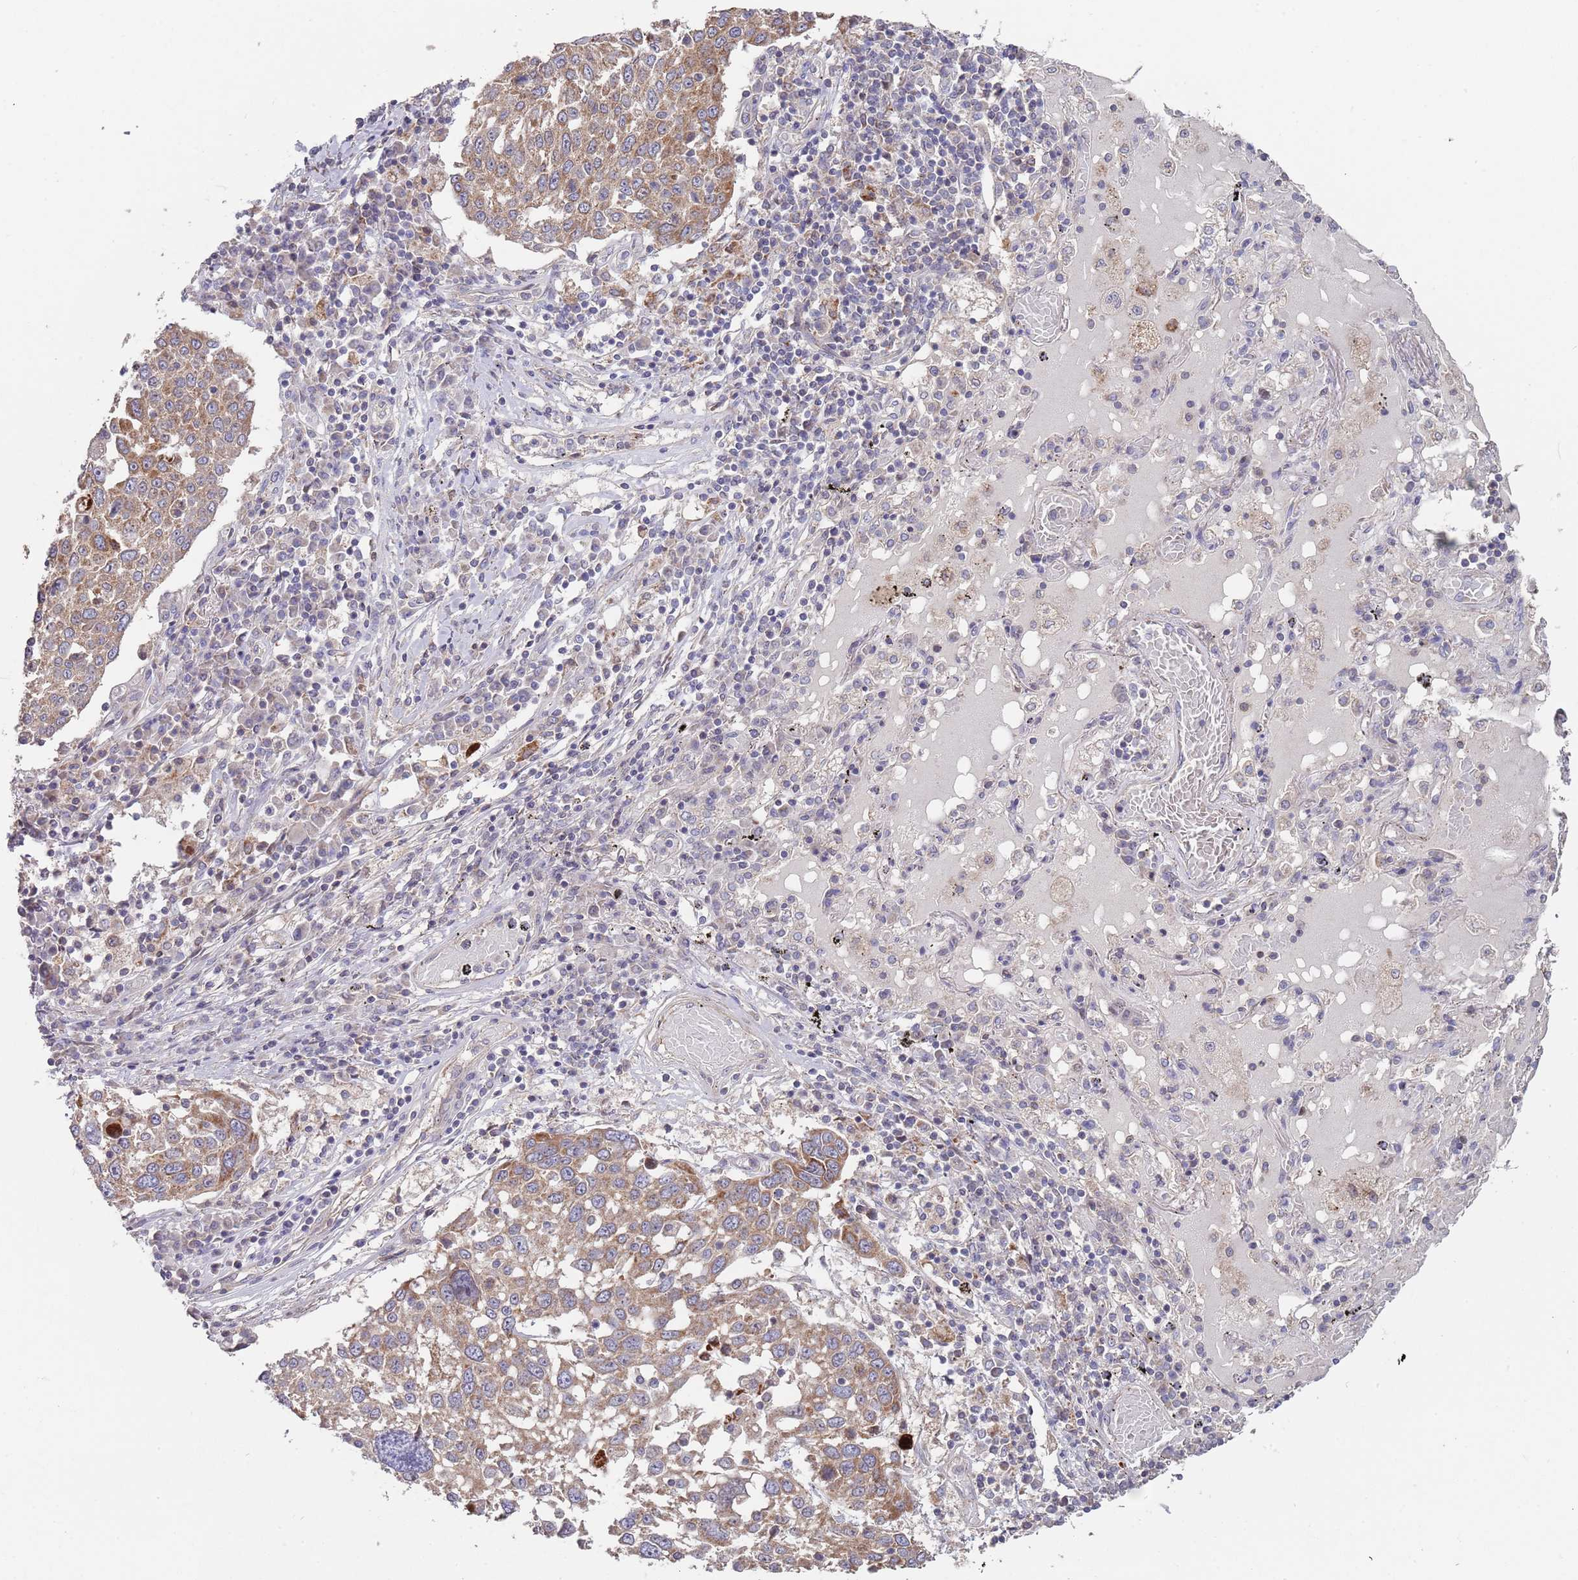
{"staining": {"intensity": "moderate", "quantity": ">75%", "location": "cytoplasmic/membranous"}, "tissue": "lung cancer", "cell_type": "Tumor cells", "image_type": "cancer", "snomed": [{"axis": "morphology", "description": "Squamous cell carcinoma, NOS"}, {"axis": "topography", "description": "Lung"}], "caption": "The histopathology image reveals immunohistochemical staining of squamous cell carcinoma (lung). There is moderate cytoplasmic/membranous positivity is seen in about >75% of tumor cells.", "gene": "ABCC10", "patient": {"sex": "male", "age": 65}}